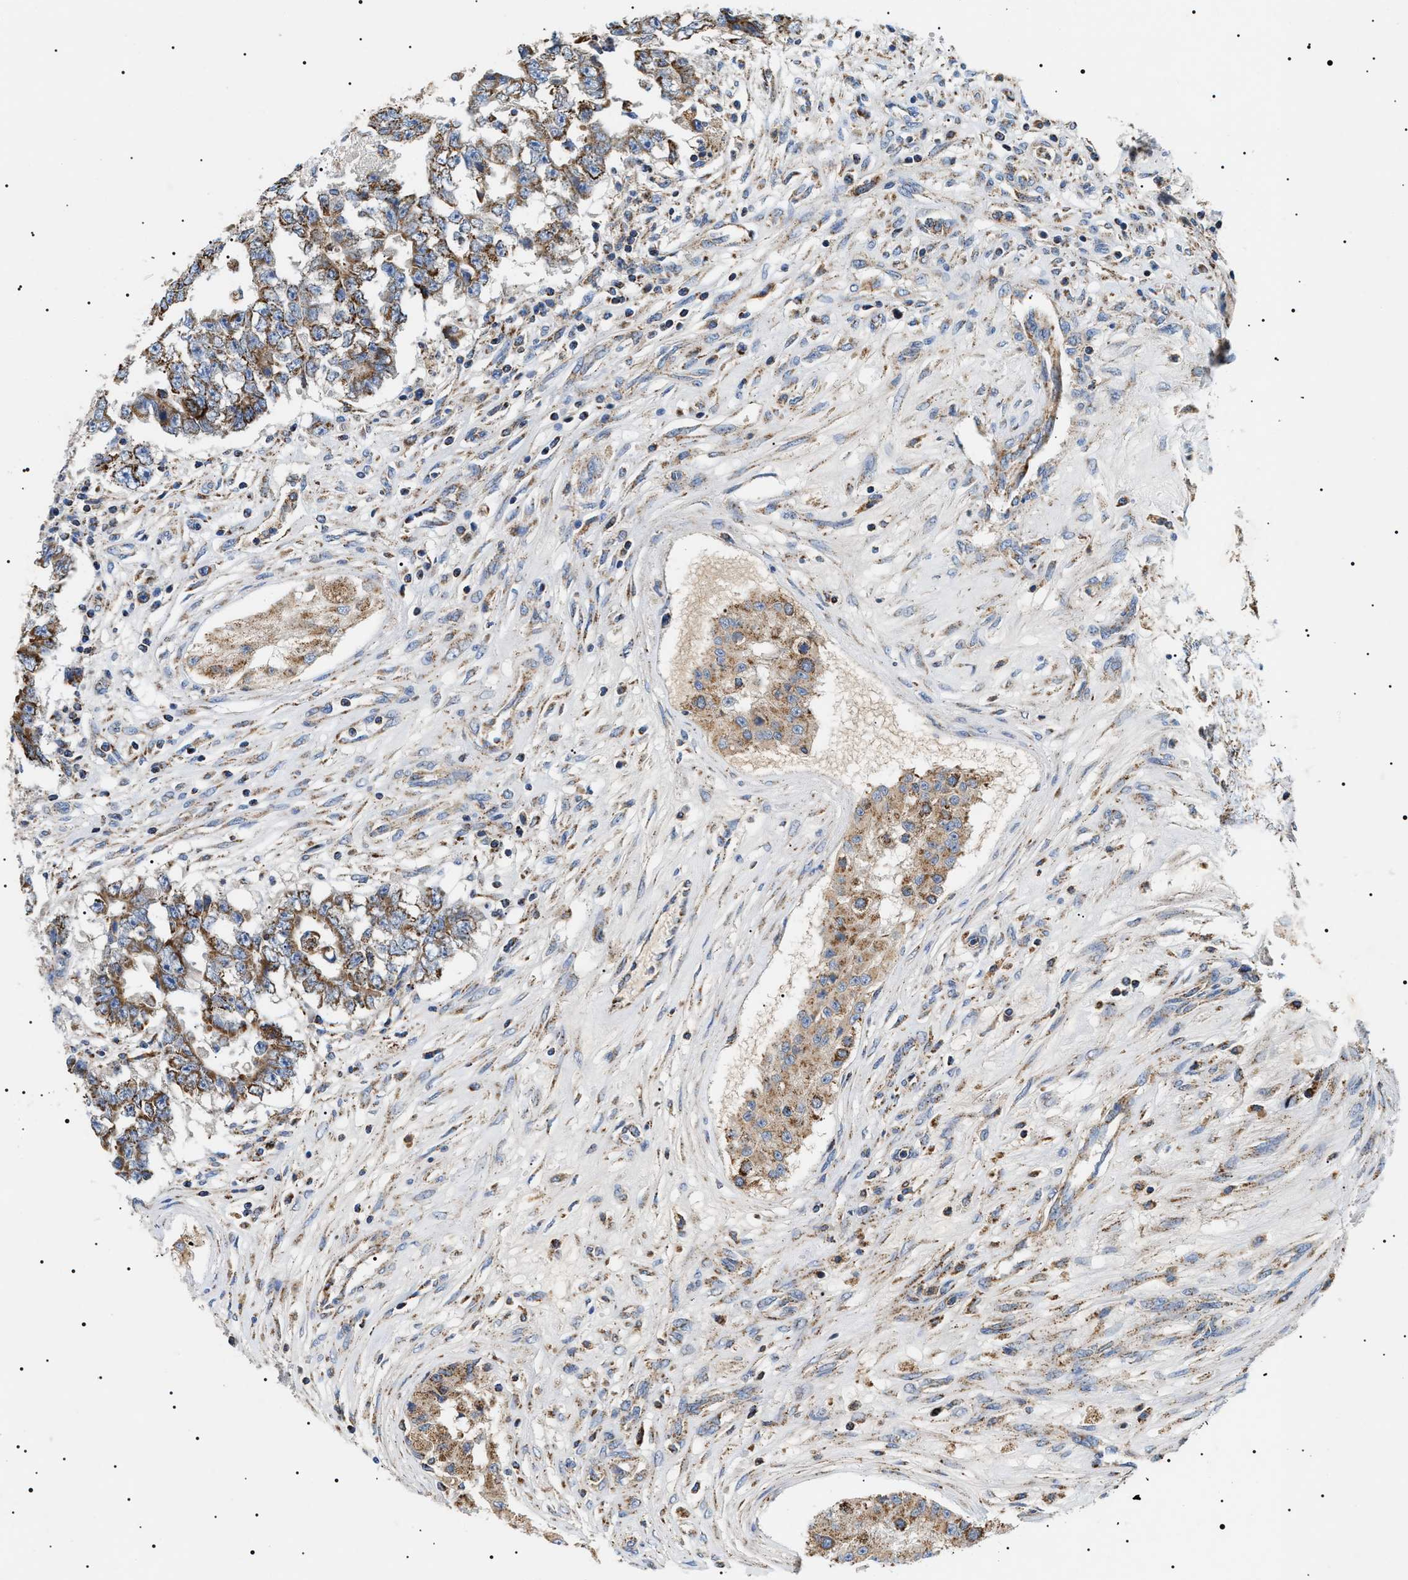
{"staining": {"intensity": "moderate", "quantity": "25%-75%", "location": "cytoplasmic/membranous"}, "tissue": "testis cancer", "cell_type": "Tumor cells", "image_type": "cancer", "snomed": [{"axis": "morphology", "description": "Carcinoma, Embryonal, NOS"}, {"axis": "topography", "description": "Testis"}], "caption": "Immunohistochemistry (IHC) histopathology image of human testis cancer (embryonal carcinoma) stained for a protein (brown), which displays medium levels of moderate cytoplasmic/membranous staining in about 25%-75% of tumor cells.", "gene": "OXSM", "patient": {"sex": "male", "age": 25}}